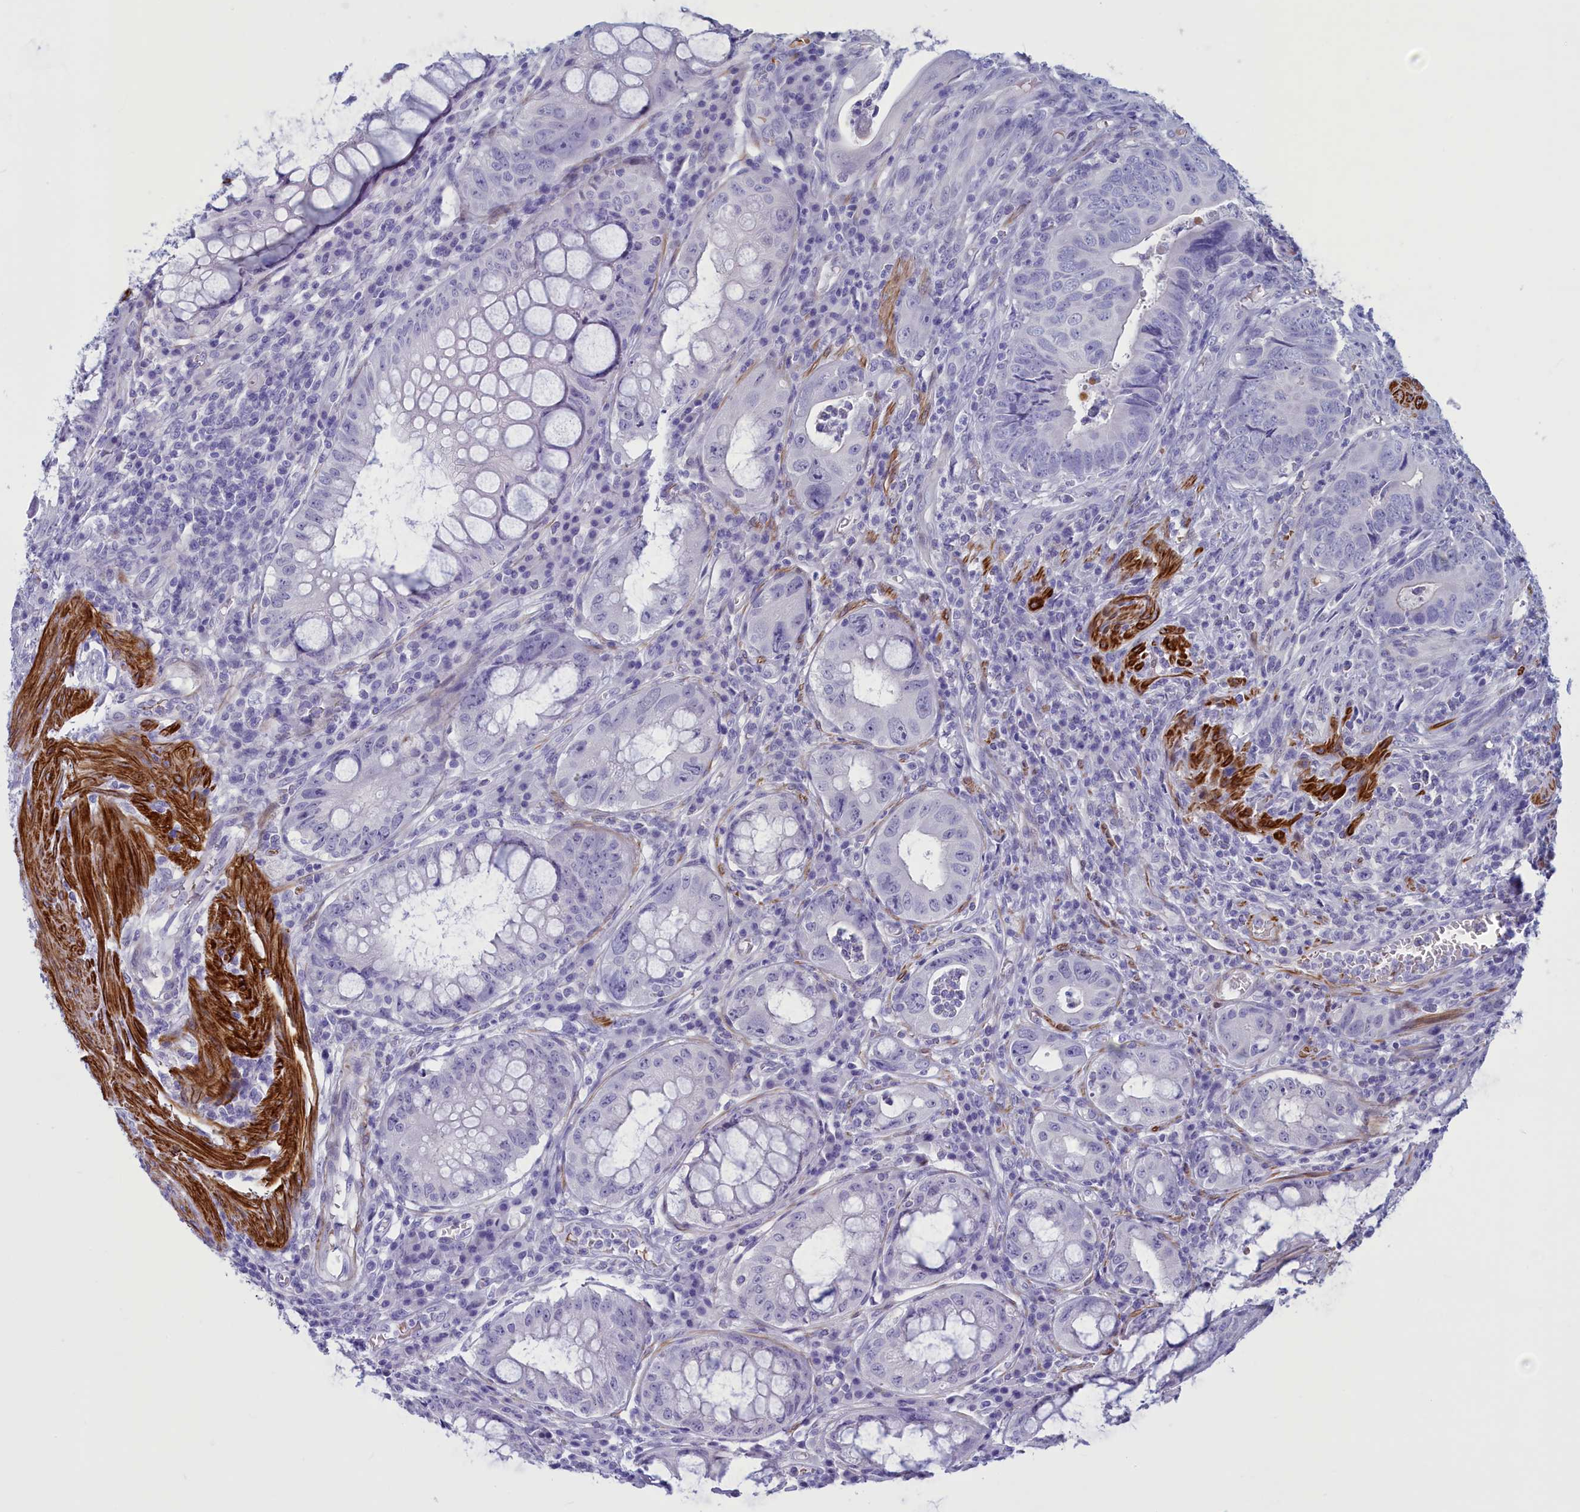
{"staining": {"intensity": "negative", "quantity": "none", "location": "none"}, "tissue": "colorectal cancer", "cell_type": "Tumor cells", "image_type": "cancer", "snomed": [{"axis": "morphology", "description": "Adenocarcinoma, NOS"}, {"axis": "topography", "description": "Rectum"}], "caption": "The photomicrograph exhibits no staining of tumor cells in colorectal cancer (adenocarcinoma).", "gene": "GAPDHS", "patient": {"sex": "female", "age": 78}}